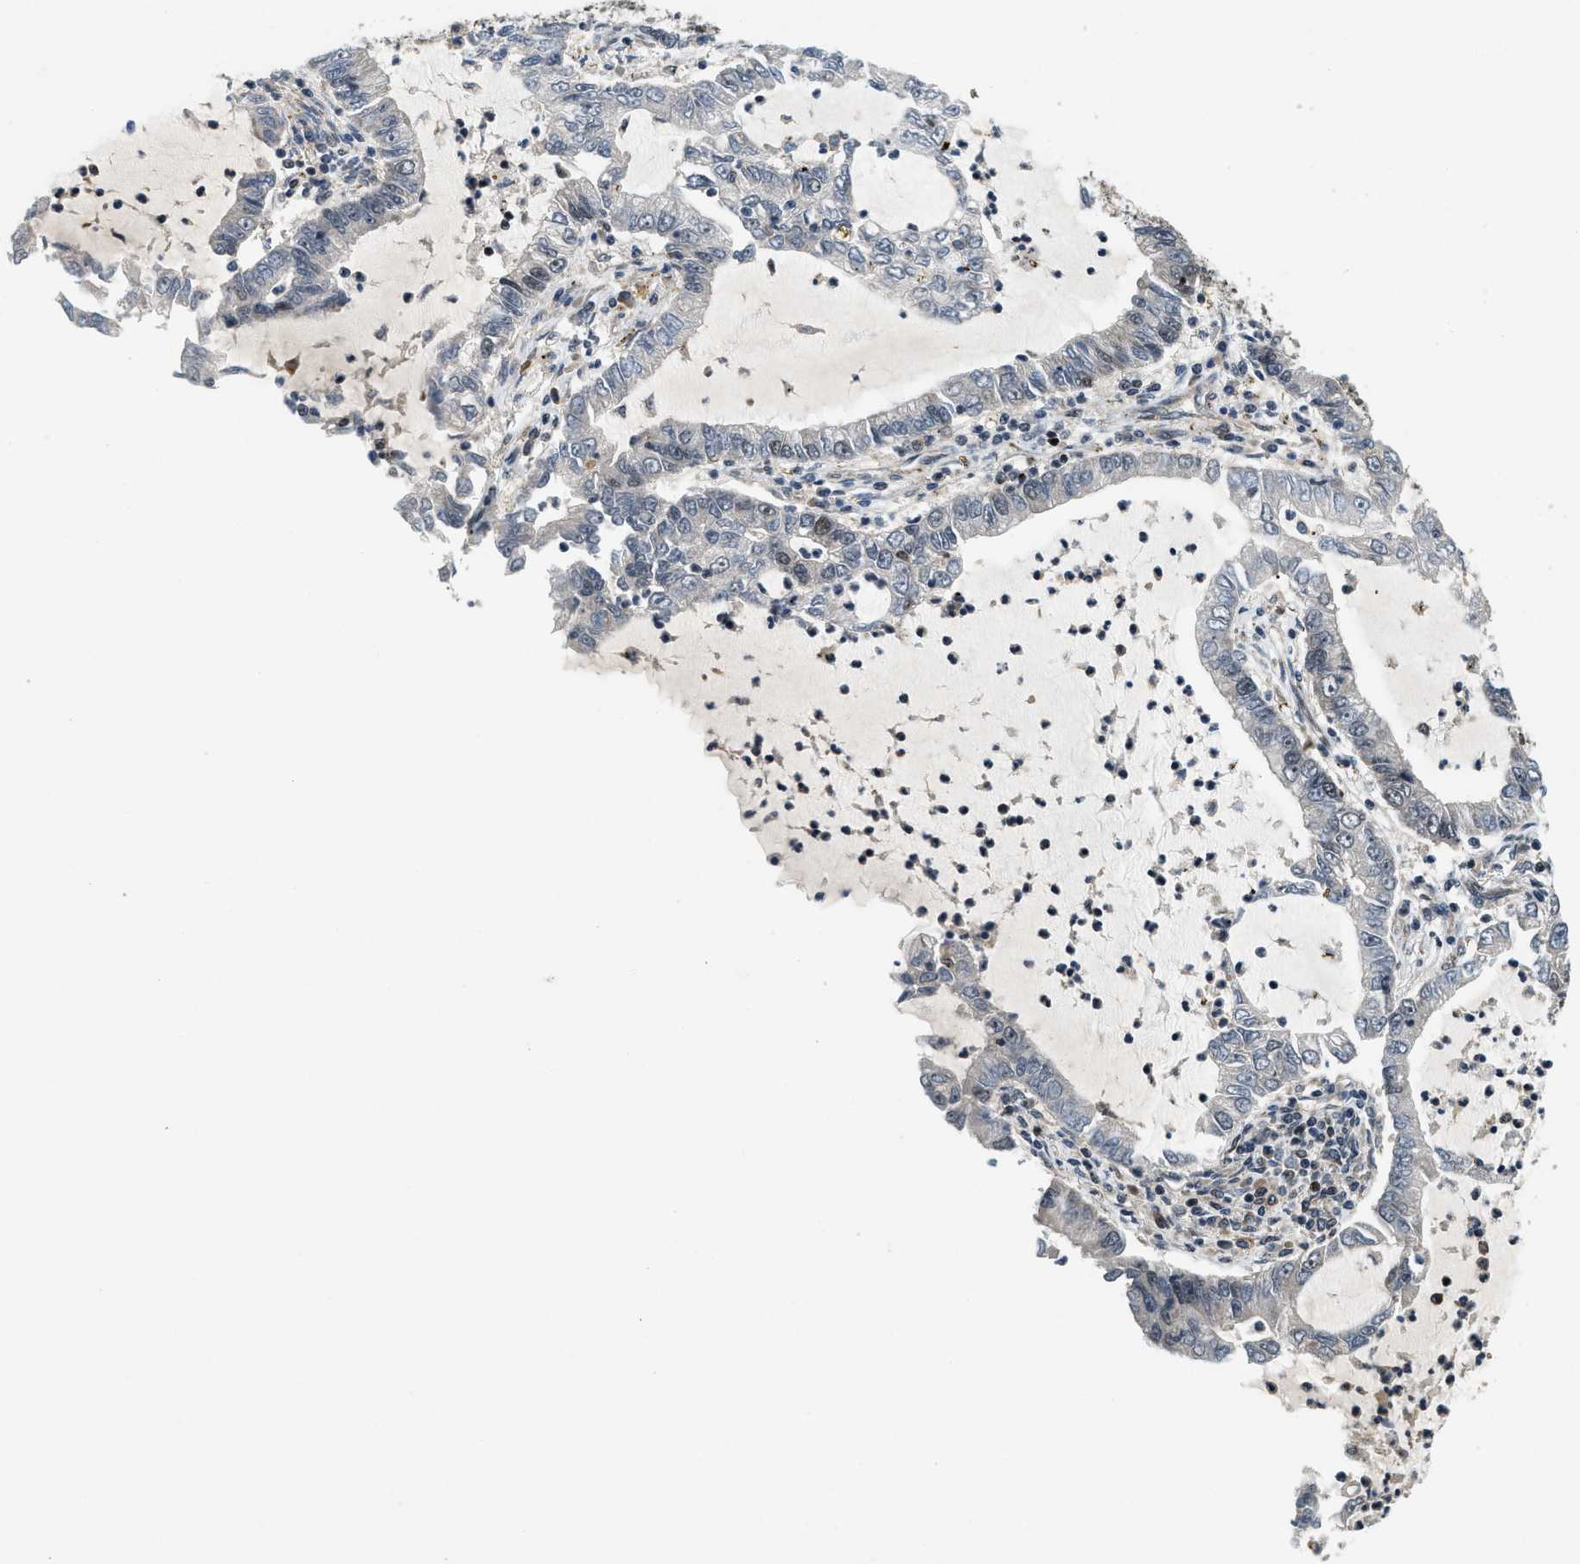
{"staining": {"intensity": "negative", "quantity": "none", "location": "none"}, "tissue": "lung cancer", "cell_type": "Tumor cells", "image_type": "cancer", "snomed": [{"axis": "morphology", "description": "Adenocarcinoma, NOS"}, {"axis": "topography", "description": "Lung"}], "caption": "Tumor cells show no significant protein positivity in lung cancer (adenocarcinoma).", "gene": "LTA4H", "patient": {"sex": "female", "age": 51}}